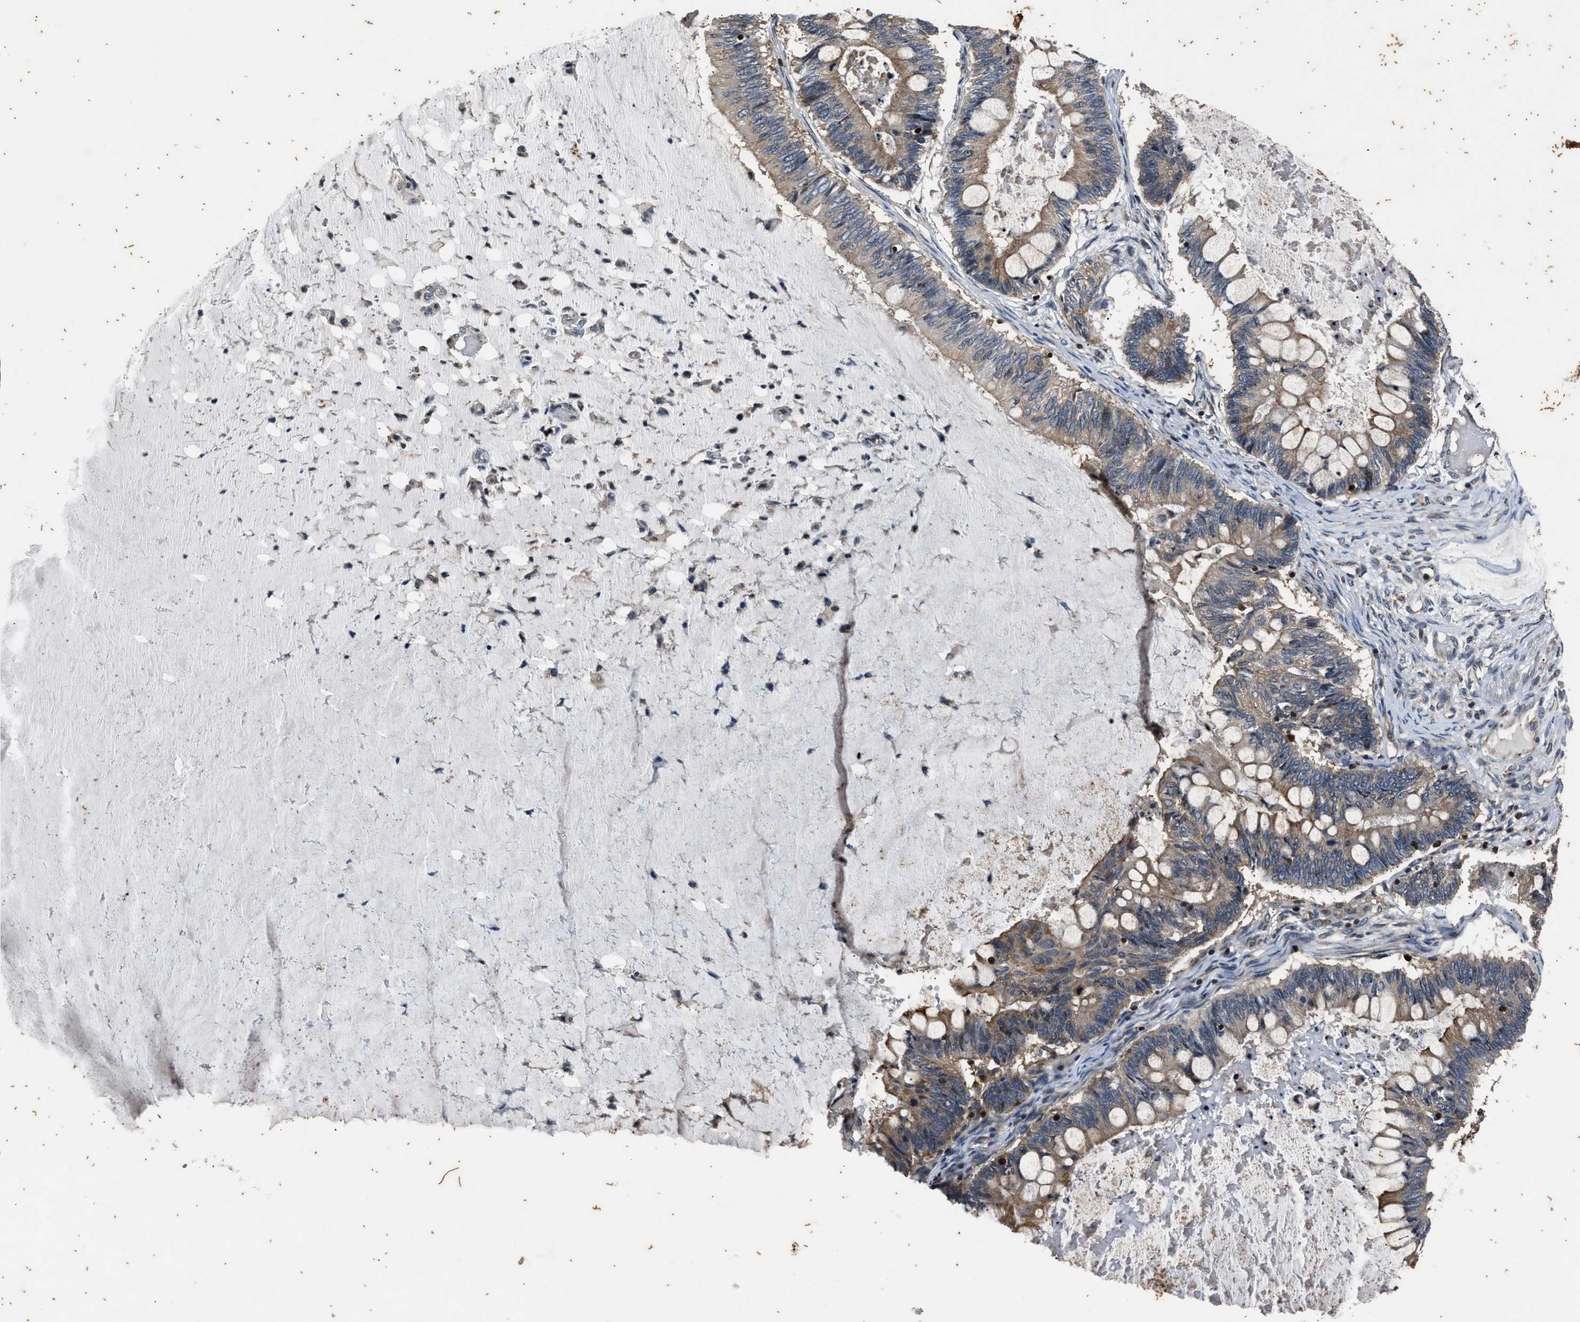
{"staining": {"intensity": "weak", "quantity": "25%-75%", "location": "cytoplasmic/membranous"}, "tissue": "ovarian cancer", "cell_type": "Tumor cells", "image_type": "cancer", "snomed": [{"axis": "morphology", "description": "Cystadenocarcinoma, mucinous, NOS"}, {"axis": "topography", "description": "Ovary"}], "caption": "High-magnification brightfield microscopy of mucinous cystadenocarcinoma (ovarian) stained with DAB (brown) and counterstained with hematoxylin (blue). tumor cells exhibit weak cytoplasmic/membranous positivity is seen in about25%-75% of cells. (Brightfield microscopy of DAB IHC at high magnification).", "gene": "PTPN7", "patient": {"sex": "female", "age": 61}}